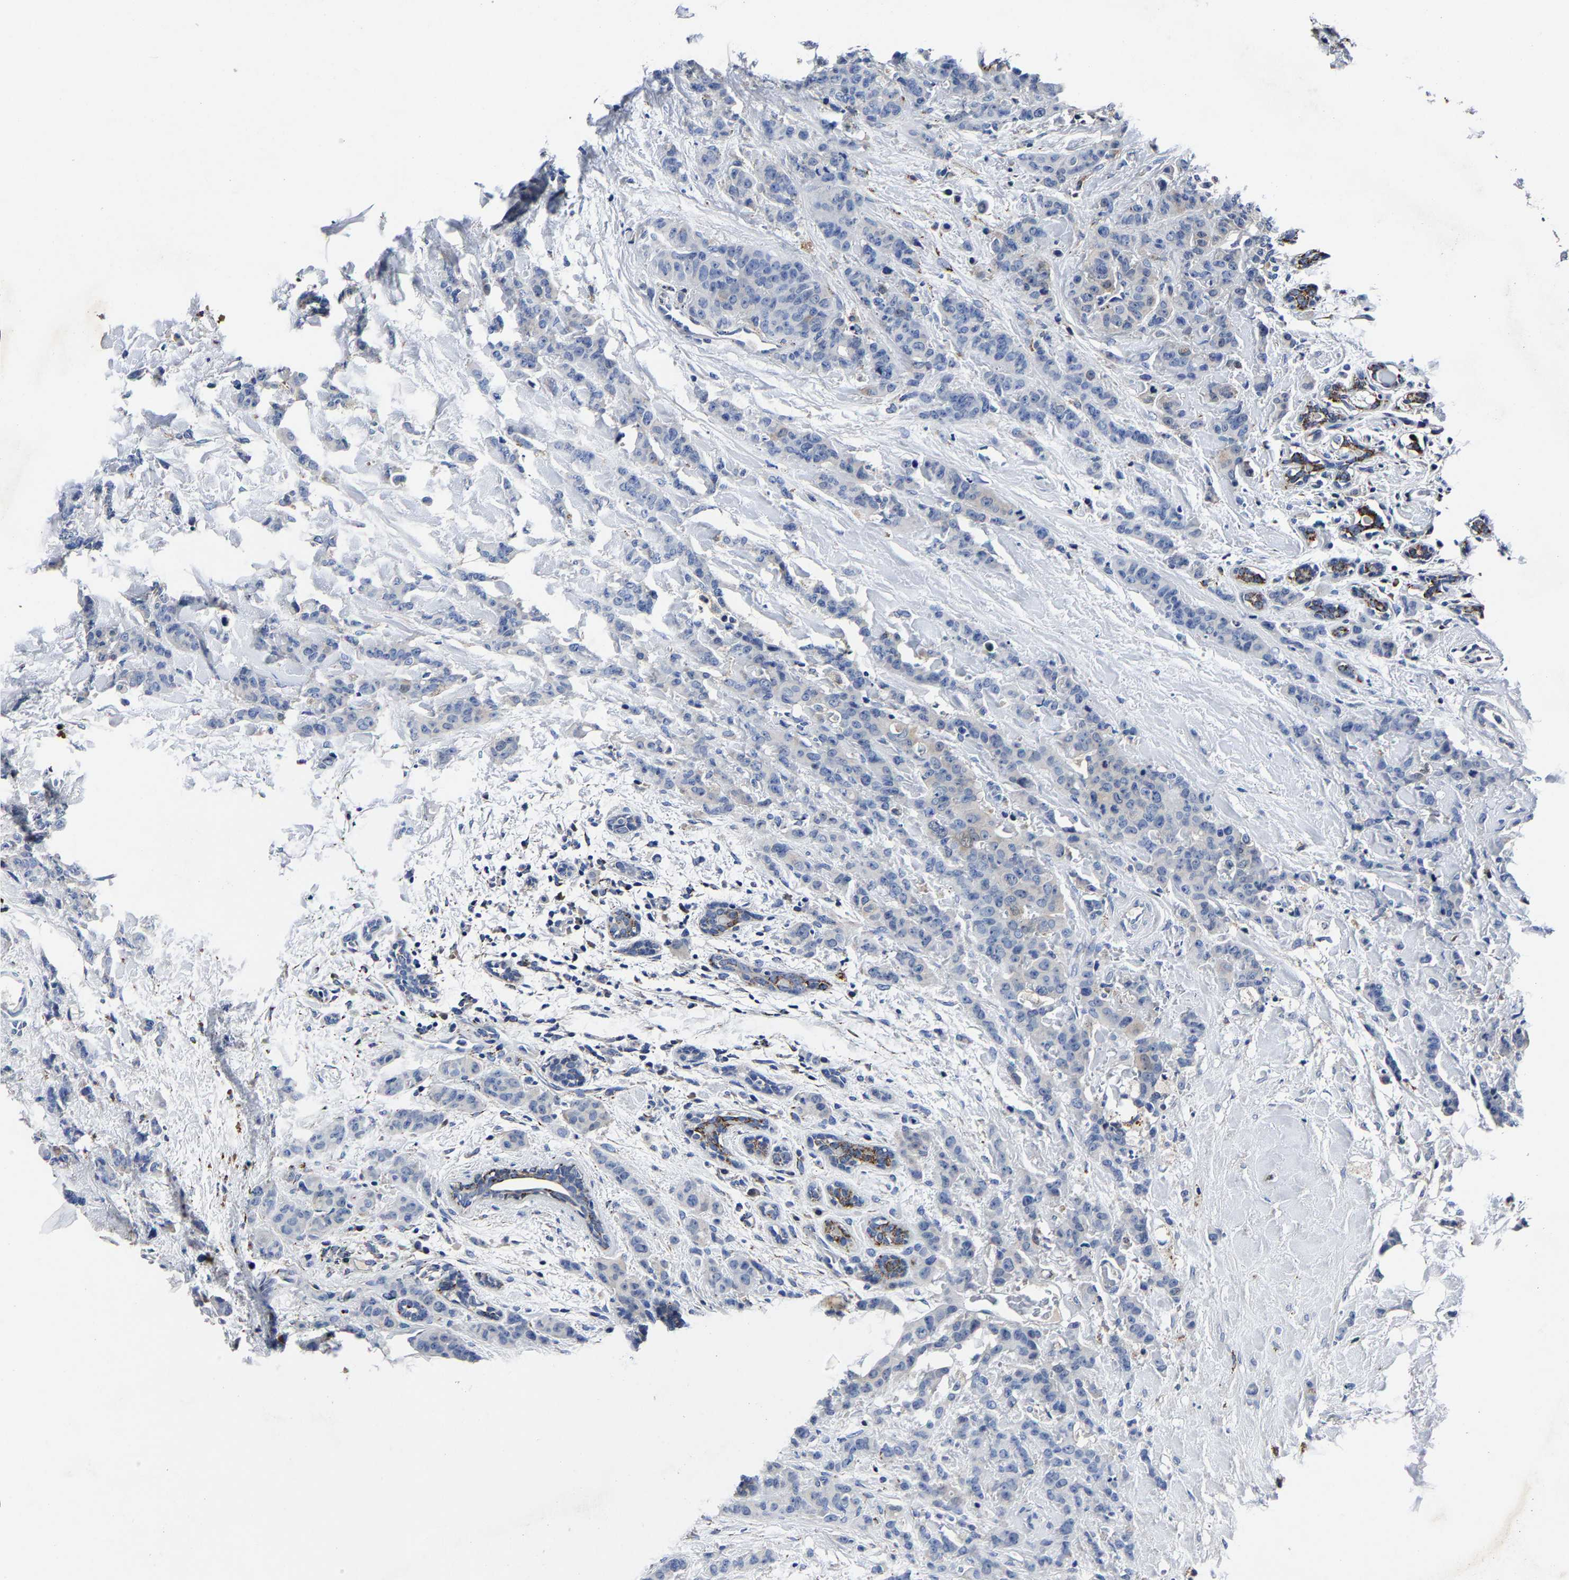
{"staining": {"intensity": "negative", "quantity": "none", "location": "none"}, "tissue": "breast cancer", "cell_type": "Tumor cells", "image_type": "cancer", "snomed": [{"axis": "morphology", "description": "Normal tissue, NOS"}, {"axis": "morphology", "description": "Duct carcinoma"}, {"axis": "topography", "description": "Breast"}], "caption": "DAB immunohistochemical staining of human breast cancer (infiltrating ductal carcinoma) exhibits no significant staining in tumor cells.", "gene": "PSPH", "patient": {"sex": "female", "age": 40}}